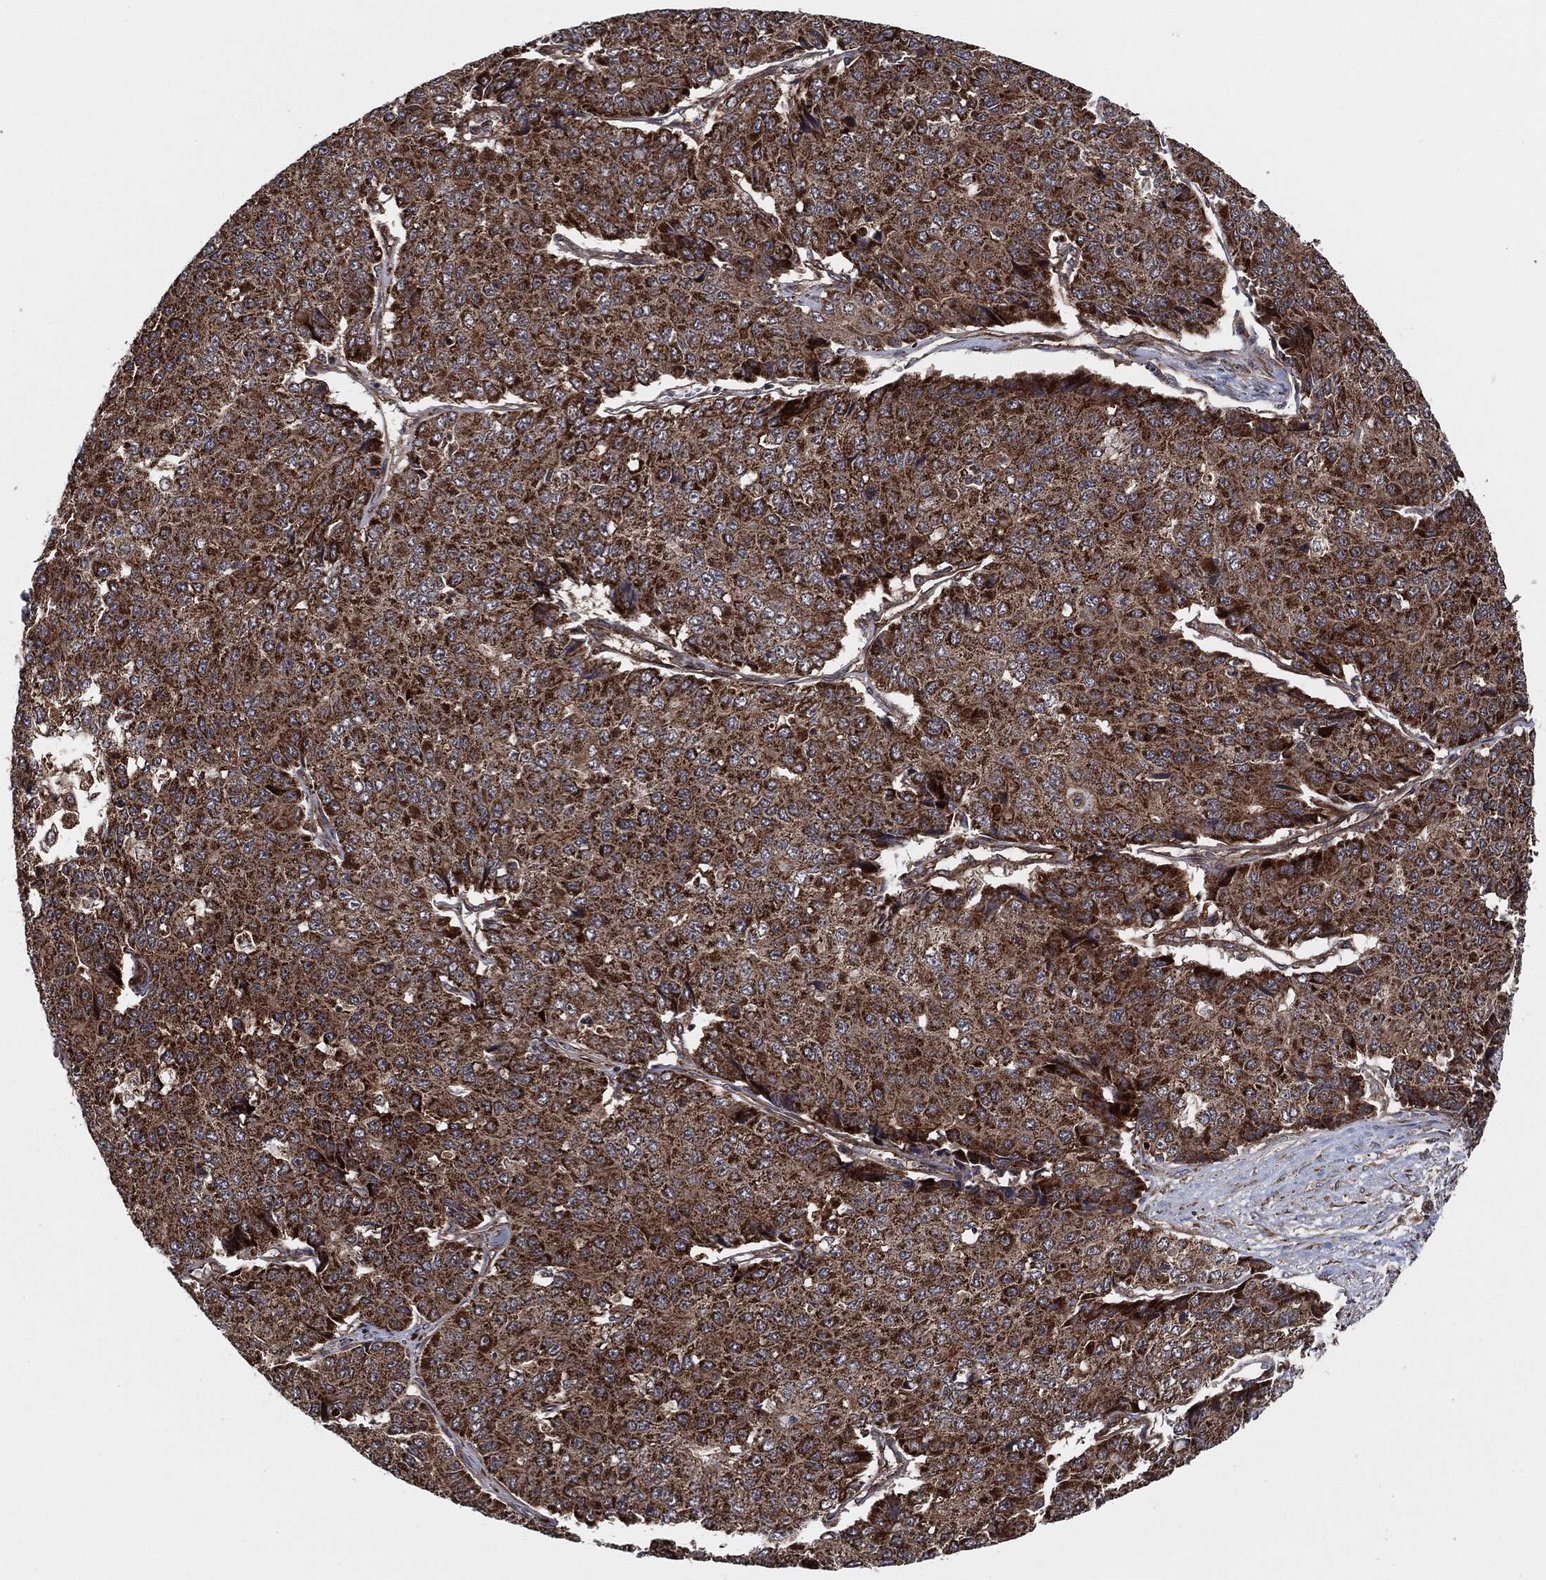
{"staining": {"intensity": "strong", "quantity": ">75%", "location": "cytoplasmic/membranous"}, "tissue": "pancreatic cancer", "cell_type": "Tumor cells", "image_type": "cancer", "snomed": [{"axis": "morphology", "description": "Normal tissue, NOS"}, {"axis": "morphology", "description": "Adenocarcinoma, NOS"}, {"axis": "topography", "description": "Pancreas"}, {"axis": "topography", "description": "Duodenum"}], "caption": "Protein expression analysis of human pancreatic cancer reveals strong cytoplasmic/membranous staining in about >75% of tumor cells.", "gene": "BCAR1", "patient": {"sex": "male", "age": 50}}